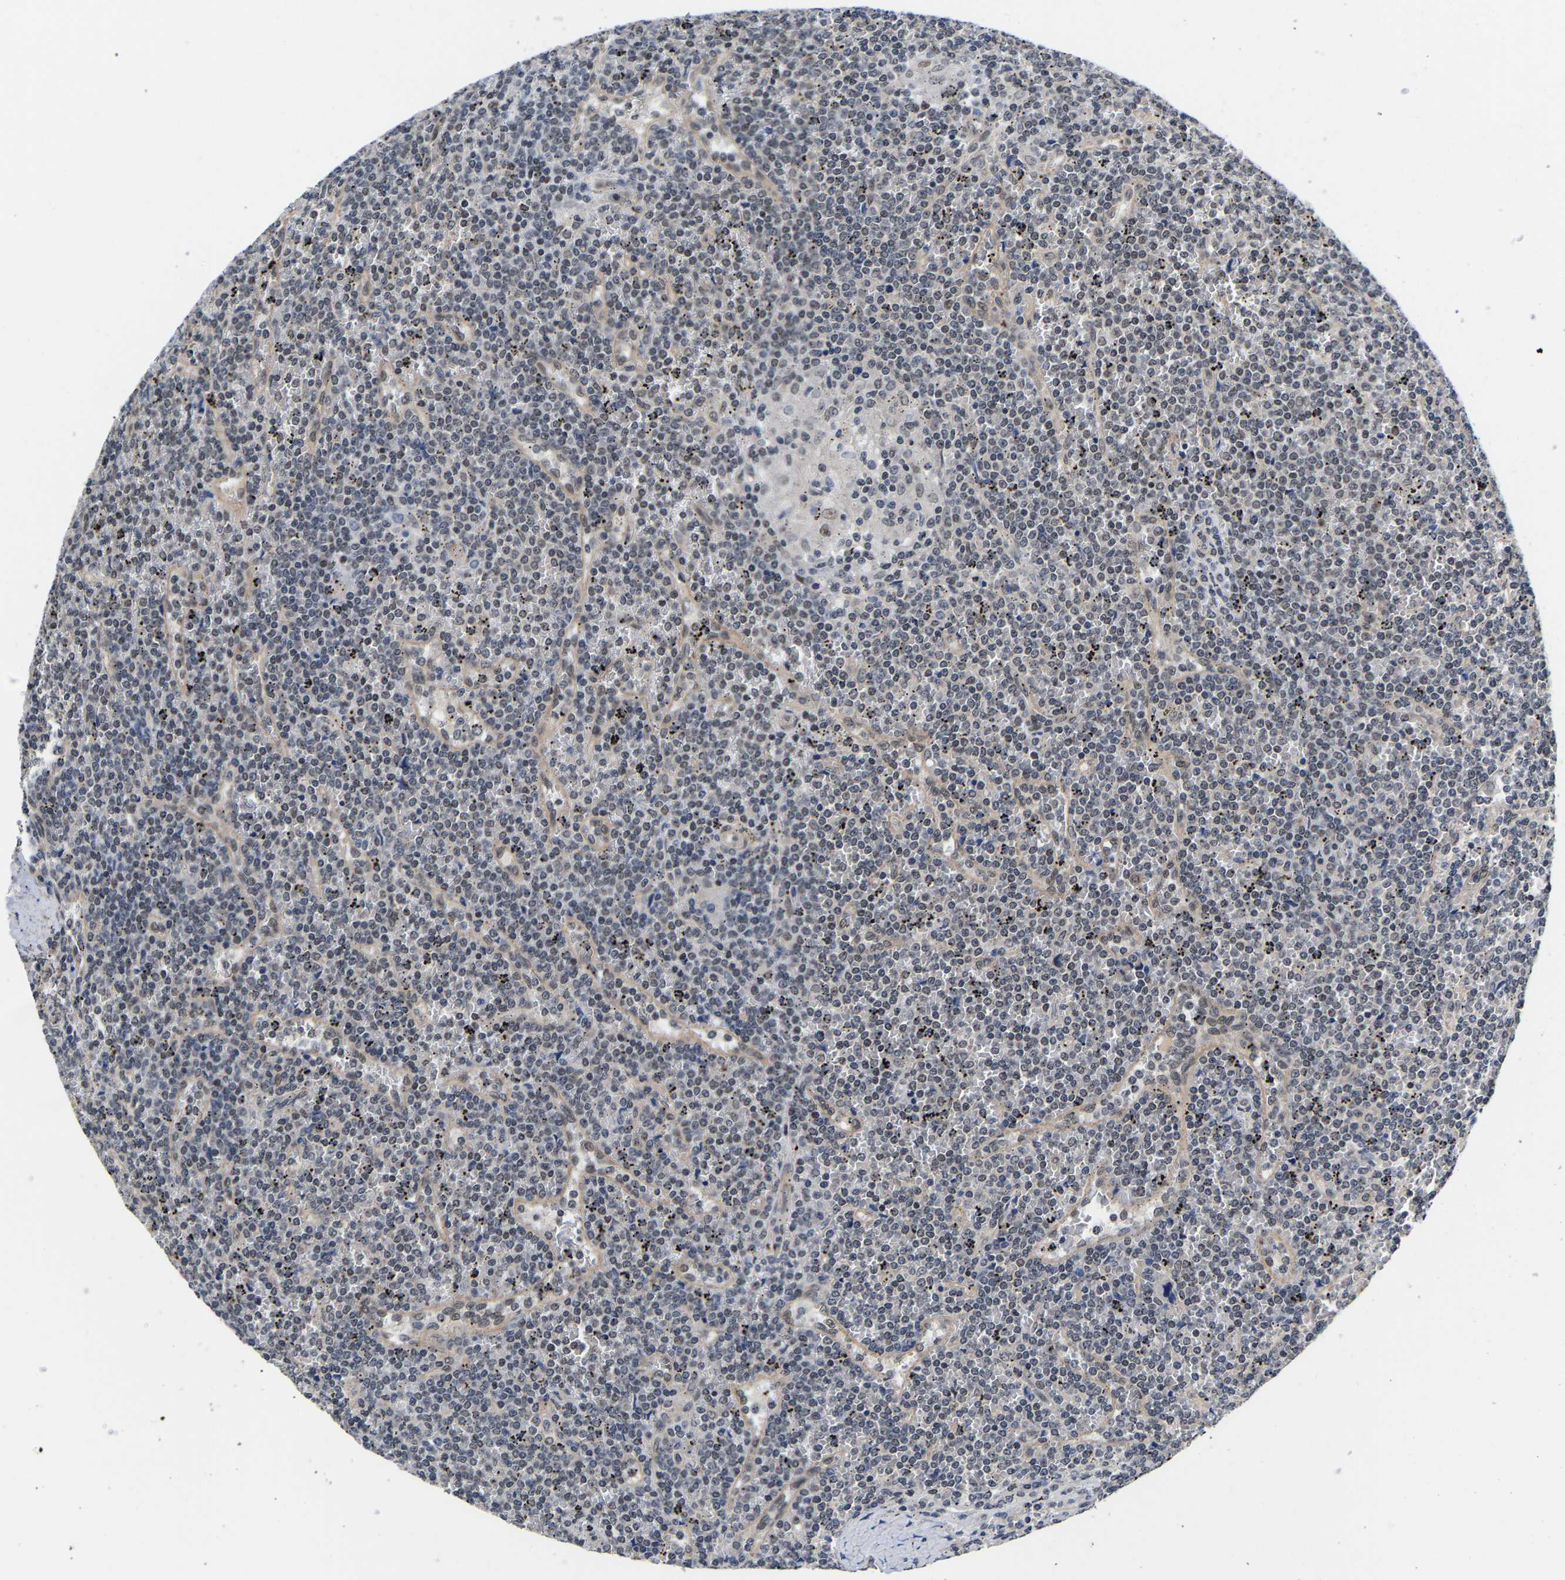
{"staining": {"intensity": "weak", "quantity": "<25%", "location": "nuclear"}, "tissue": "lymphoma", "cell_type": "Tumor cells", "image_type": "cancer", "snomed": [{"axis": "morphology", "description": "Malignant lymphoma, non-Hodgkin's type, Low grade"}, {"axis": "topography", "description": "Spleen"}], "caption": "Immunohistochemical staining of low-grade malignant lymphoma, non-Hodgkin's type displays no significant positivity in tumor cells.", "gene": "METTL16", "patient": {"sex": "female", "age": 19}}